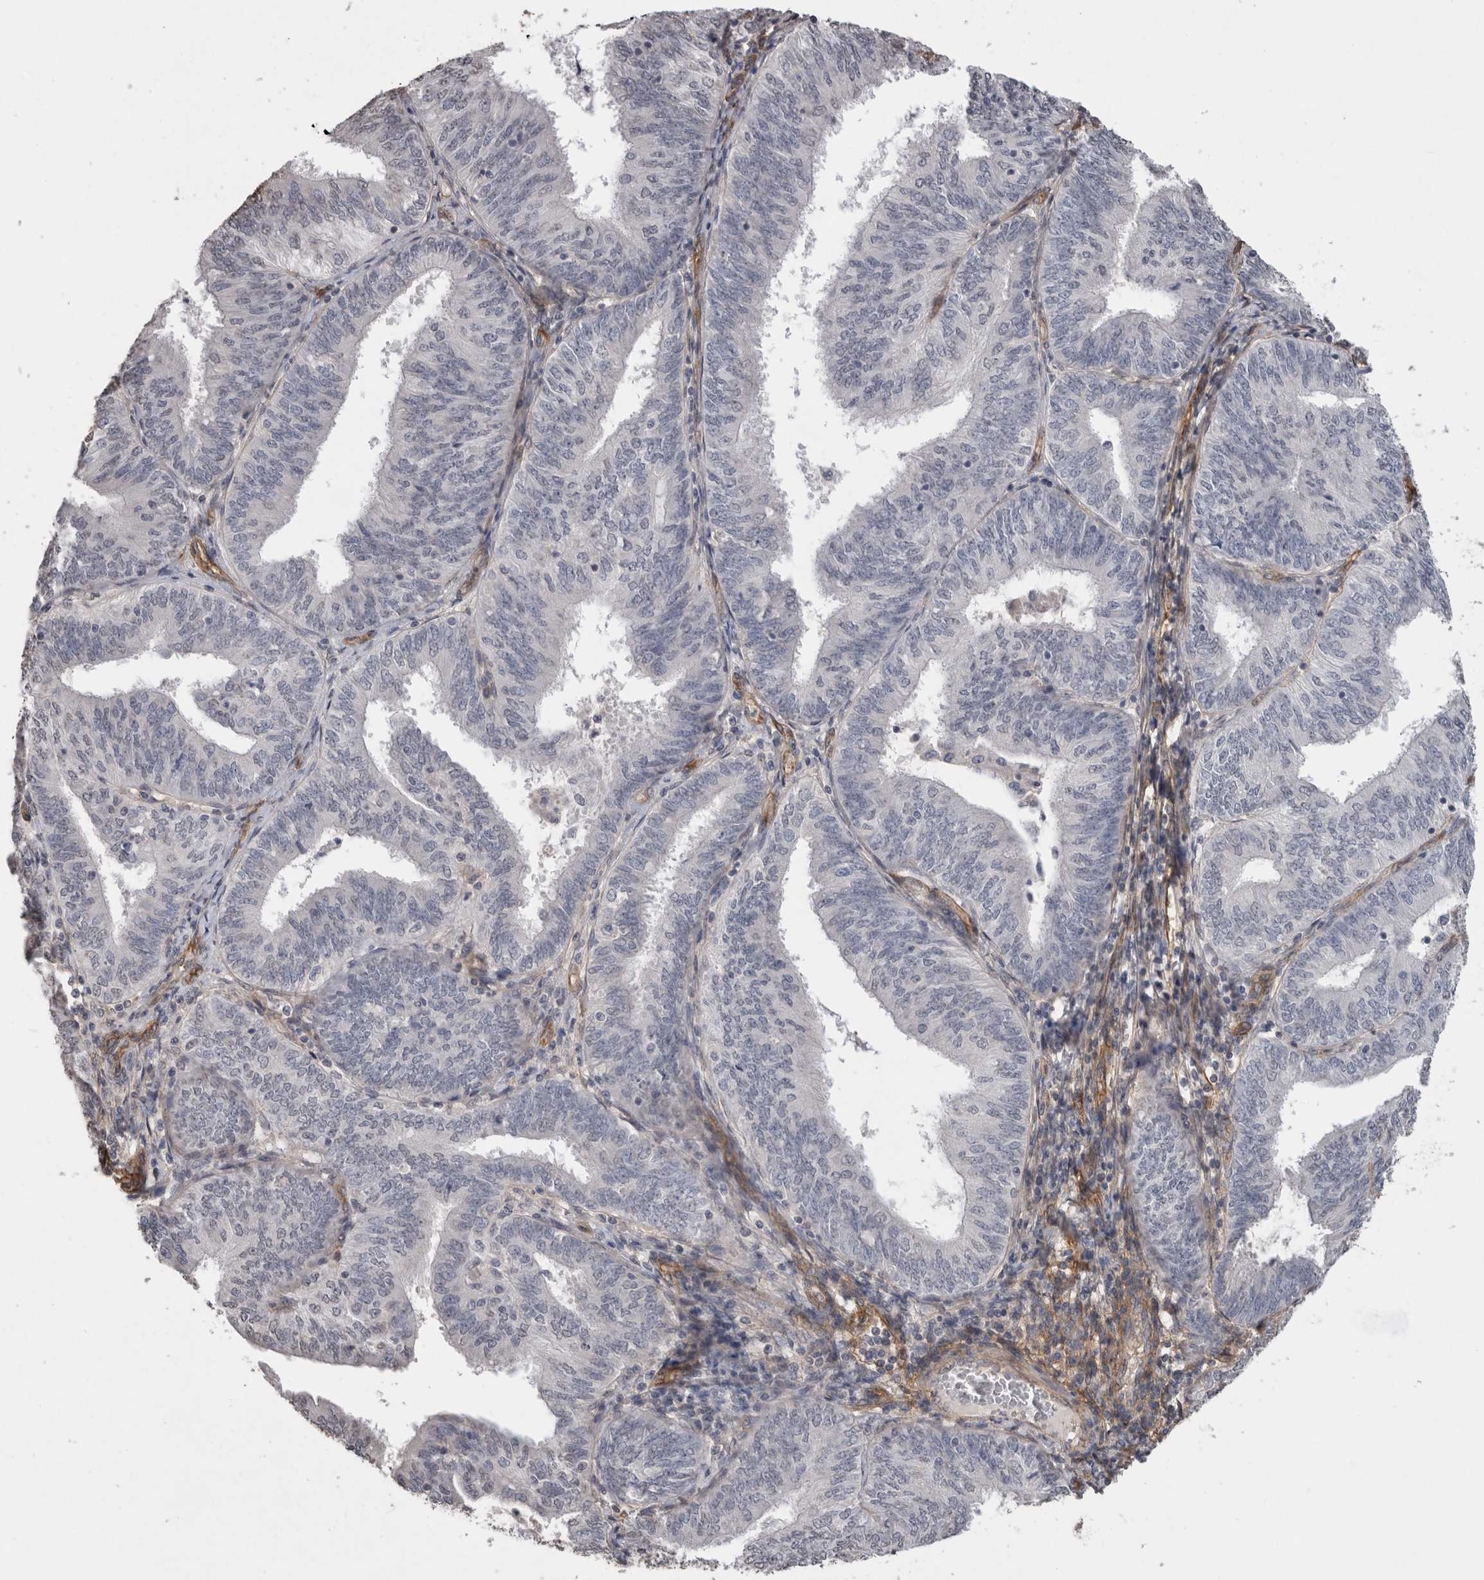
{"staining": {"intensity": "negative", "quantity": "none", "location": "none"}, "tissue": "endometrial cancer", "cell_type": "Tumor cells", "image_type": "cancer", "snomed": [{"axis": "morphology", "description": "Adenocarcinoma, NOS"}, {"axis": "topography", "description": "Endometrium"}], "caption": "High magnification brightfield microscopy of endometrial cancer stained with DAB (3,3'-diaminobenzidine) (brown) and counterstained with hematoxylin (blue): tumor cells show no significant expression. (IHC, brightfield microscopy, high magnification).", "gene": "RECK", "patient": {"sex": "female", "age": 58}}